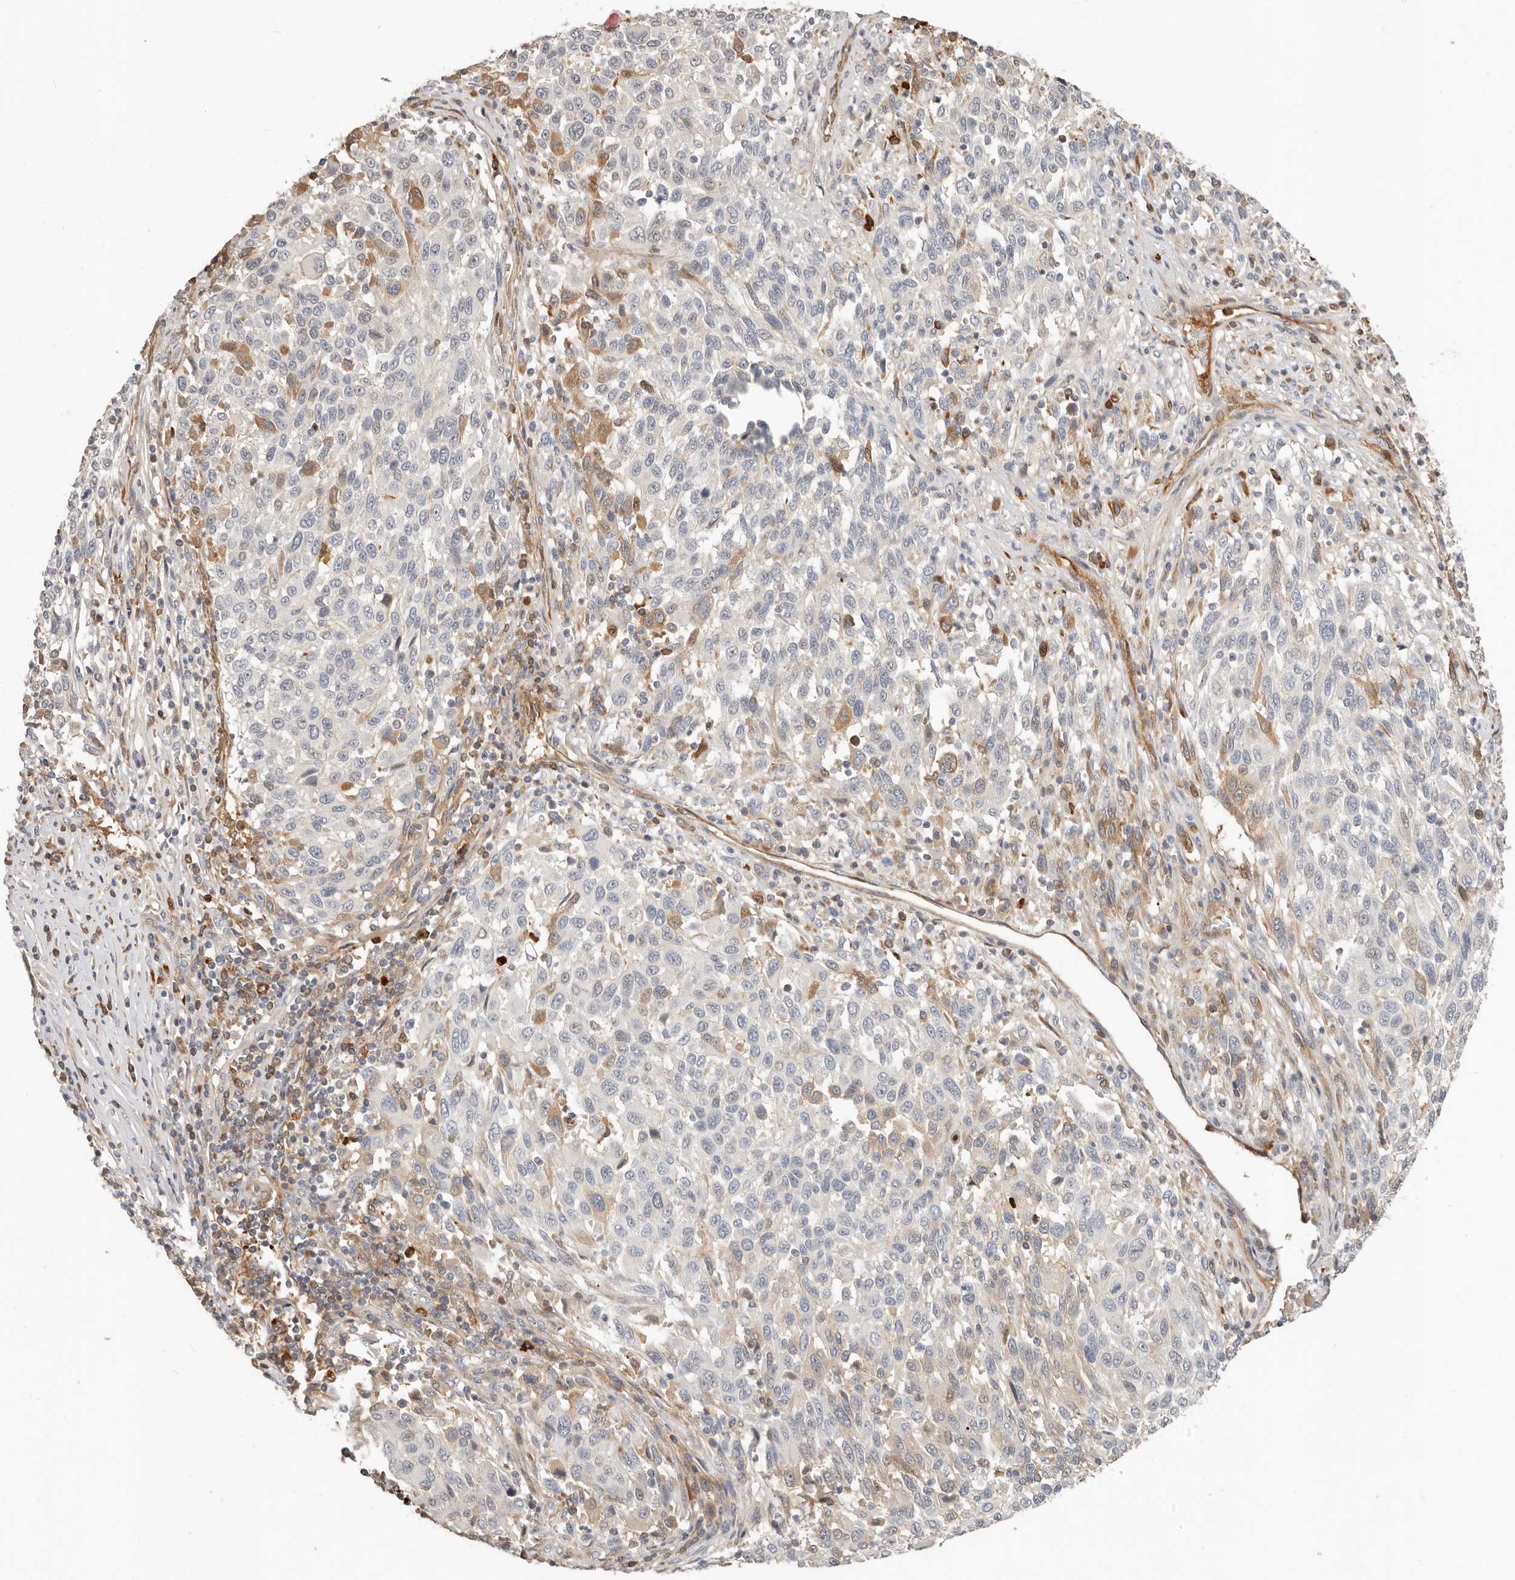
{"staining": {"intensity": "negative", "quantity": "none", "location": "none"}, "tissue": "melanoma", "cell_type": "Tumor cells", "image_type": "cancer", "snomed": [{"axis": "morphology", "description": "Malignant melanoma, Metastatic site"}, {"axis": "topography", "description": "Lymph node"}], "caption": "Immunohistochemistry (IHC) micrograph of neoplastic tissue: human malignant melanoma (metastatic site) stained with DAB (3,3'-diaminobenzidine) shows no significant protein expression in tumor cells.", "gene": "MTFR2", "patient": {"sex": "male", "age": 61}}